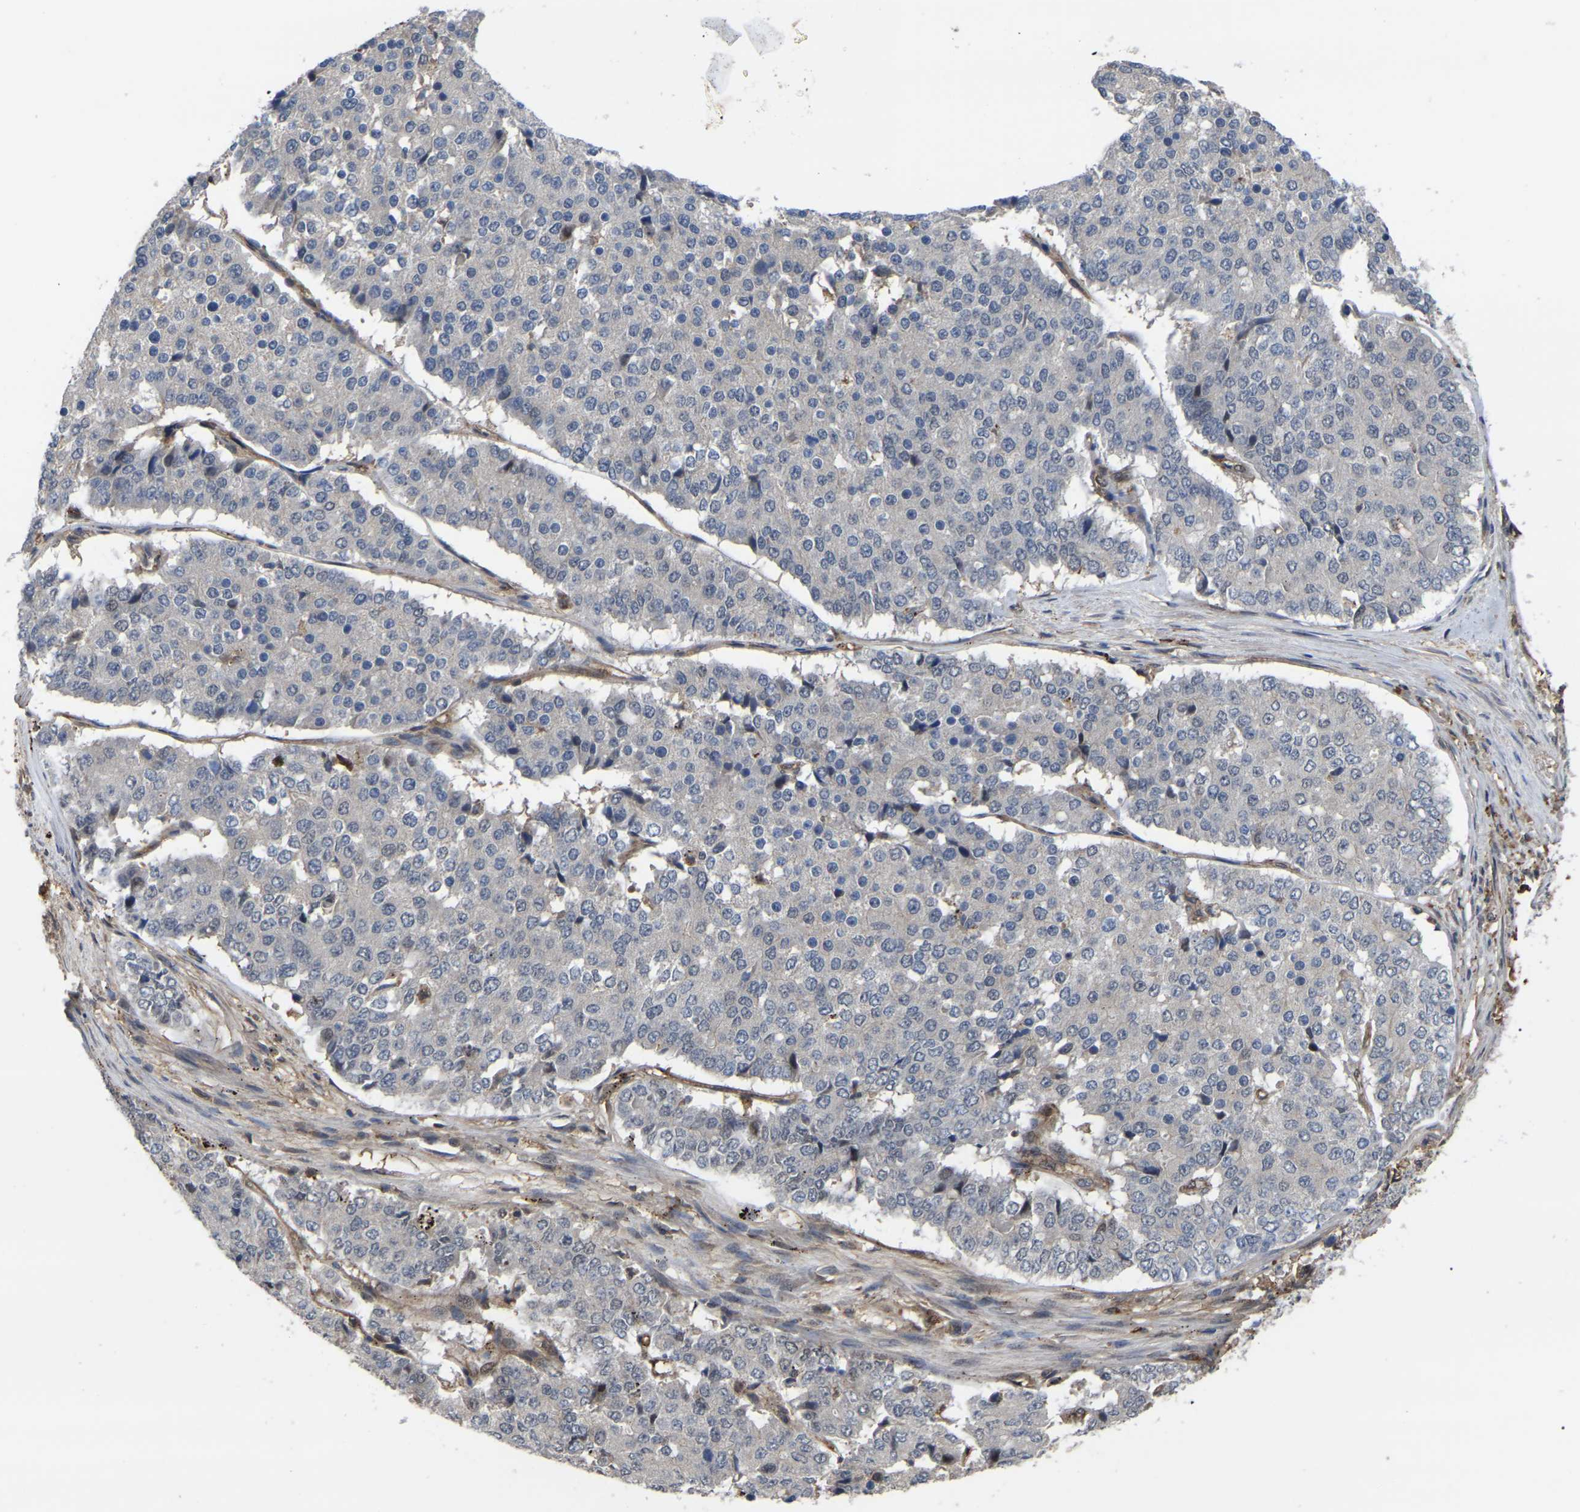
{"staining": {"intensity": "negative", "quantity": "none", "location": "none"}, "tissue": "pancreatic cancer", "cell_type": "Tumor cells", "image_type": "cancer", "snomed": [{"axis": "morphology", "description": "Adenocarcinoma, NOS"}, {"axis": "topography", "description": "Pancreas"}], "caption": "A high-resolution histopathology image shows IHC staining of pancreatic cancer, which exhibits no significant expression in tumor cells.", "gene": "CIT", "patient": {"sex": "male", "age": 50}}